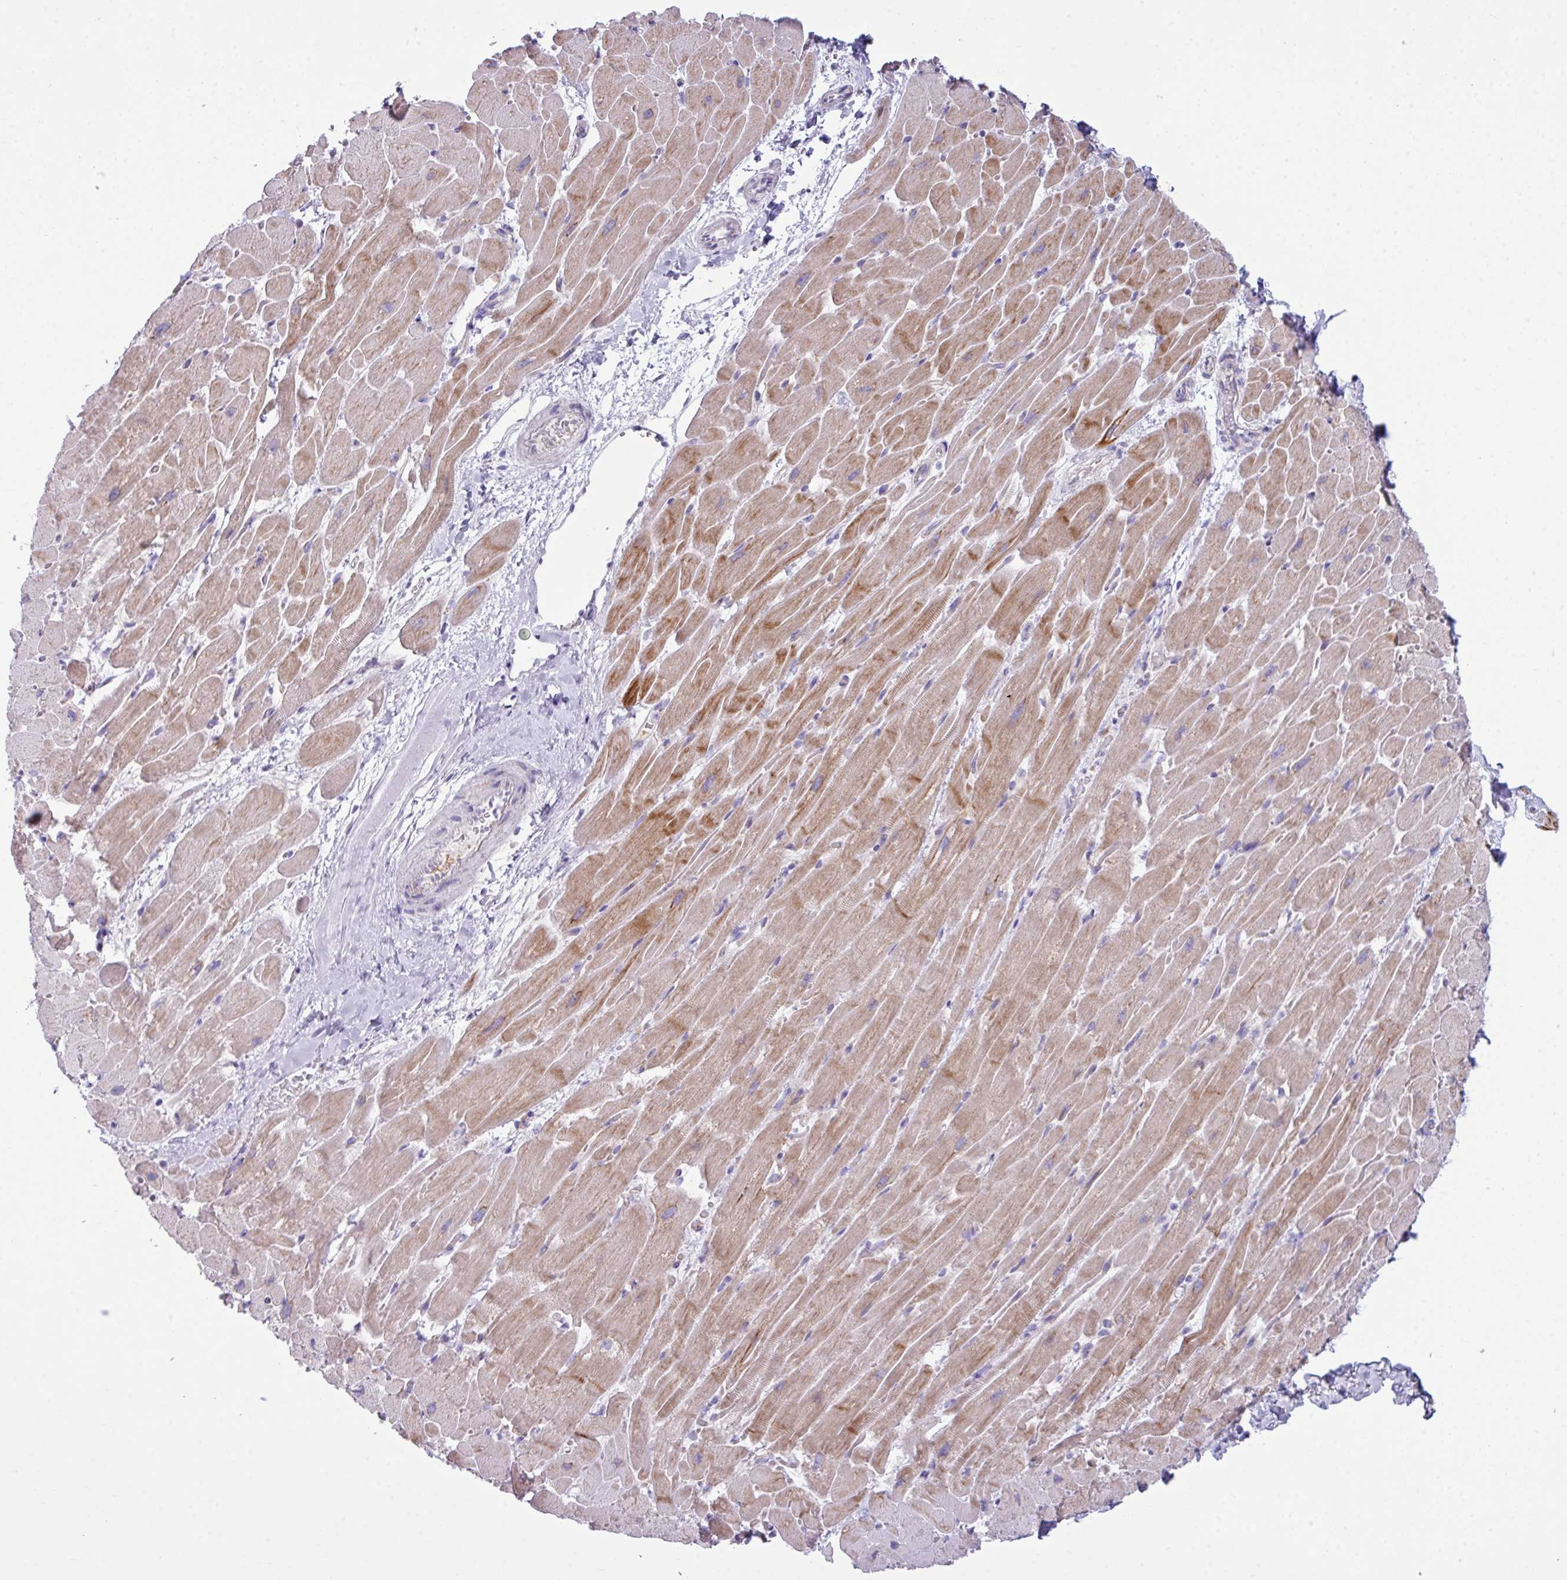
{"staining": {"intensity": "moderate", "quantity": "25%-75%", "location": "cytoplasmic/membranous"}, "tissue": "heart muscle", "cell_type": "Cardiomyocytes", "image_type": "normal", "snomed": [{"axis": "morphology", "description": "Normal tissue, NOS"}, {"axis": "topography", "description": "Heart"}], "caption": "Immunohistochemistry (DAB) staining of normal heart muscle exhibits moderate cytoplasmic/membranous protein expression in about 25%-75% of cardiomyocytes.", "gene": "ABCC5", "patient": {"sex": "male", "age": 37}}